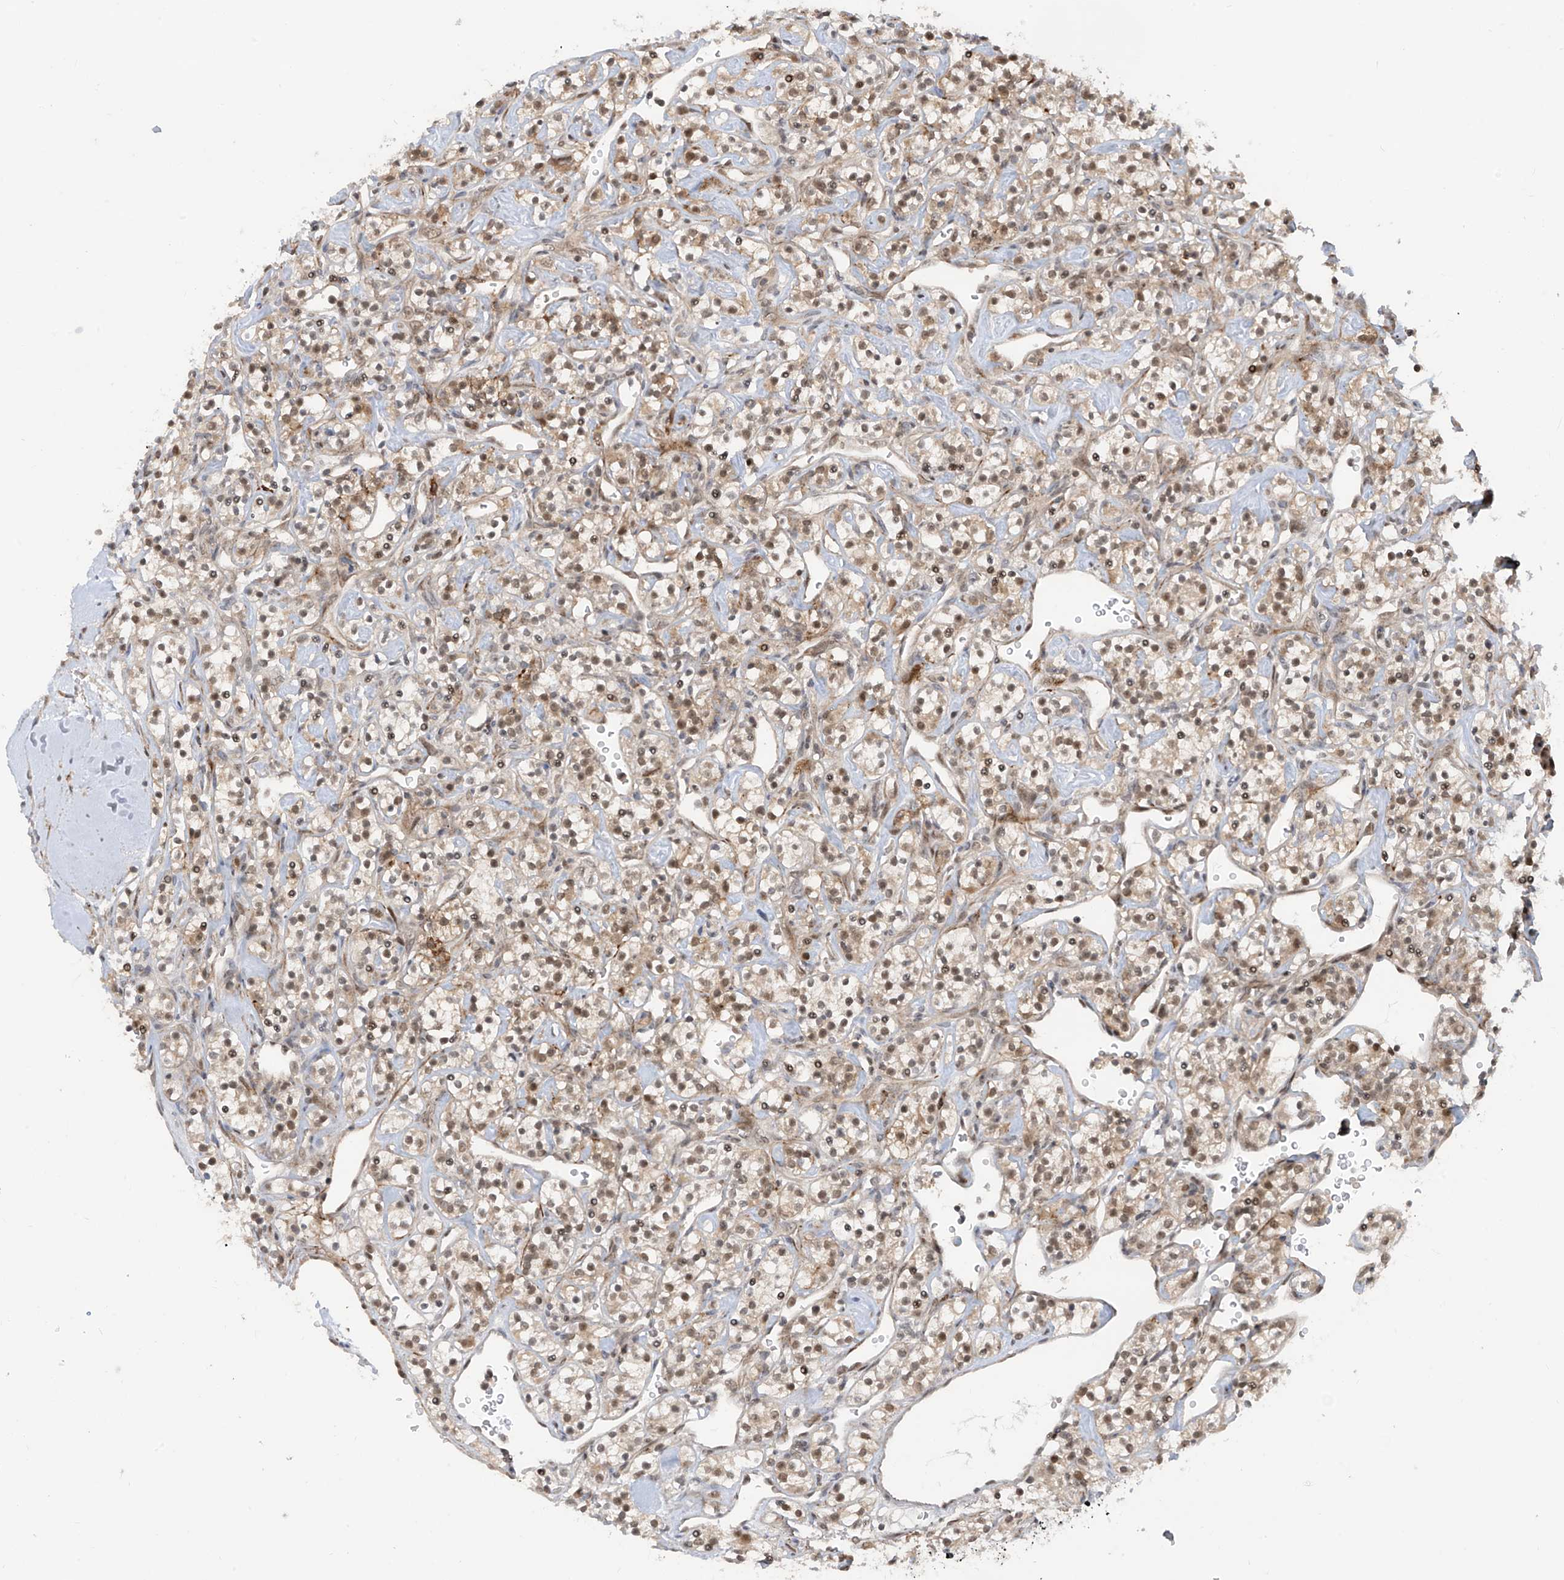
{"staining": {"intensity": "moderate", "quantity": ">75%", "location": "cytoplasmic/membranous,nuclear"}, "tissue": "renal cancer", "cell_type": "Tumor cells", "image_type": "cancer", "snomed": [{"axis": "morphology", "description": "Adenocarcinoma, NOS"}, {"axis": "topography", "description": "Kidney"}], "caption": "A medium amount of moderate cytoplasmic/membranous and nuclear positivity is identified in approximately >75% of tumor cells in renal cancer (adenocarcinoma) tissue.", "gene": "LAGE3", "patient": {"sex": "male", "age": 77}}